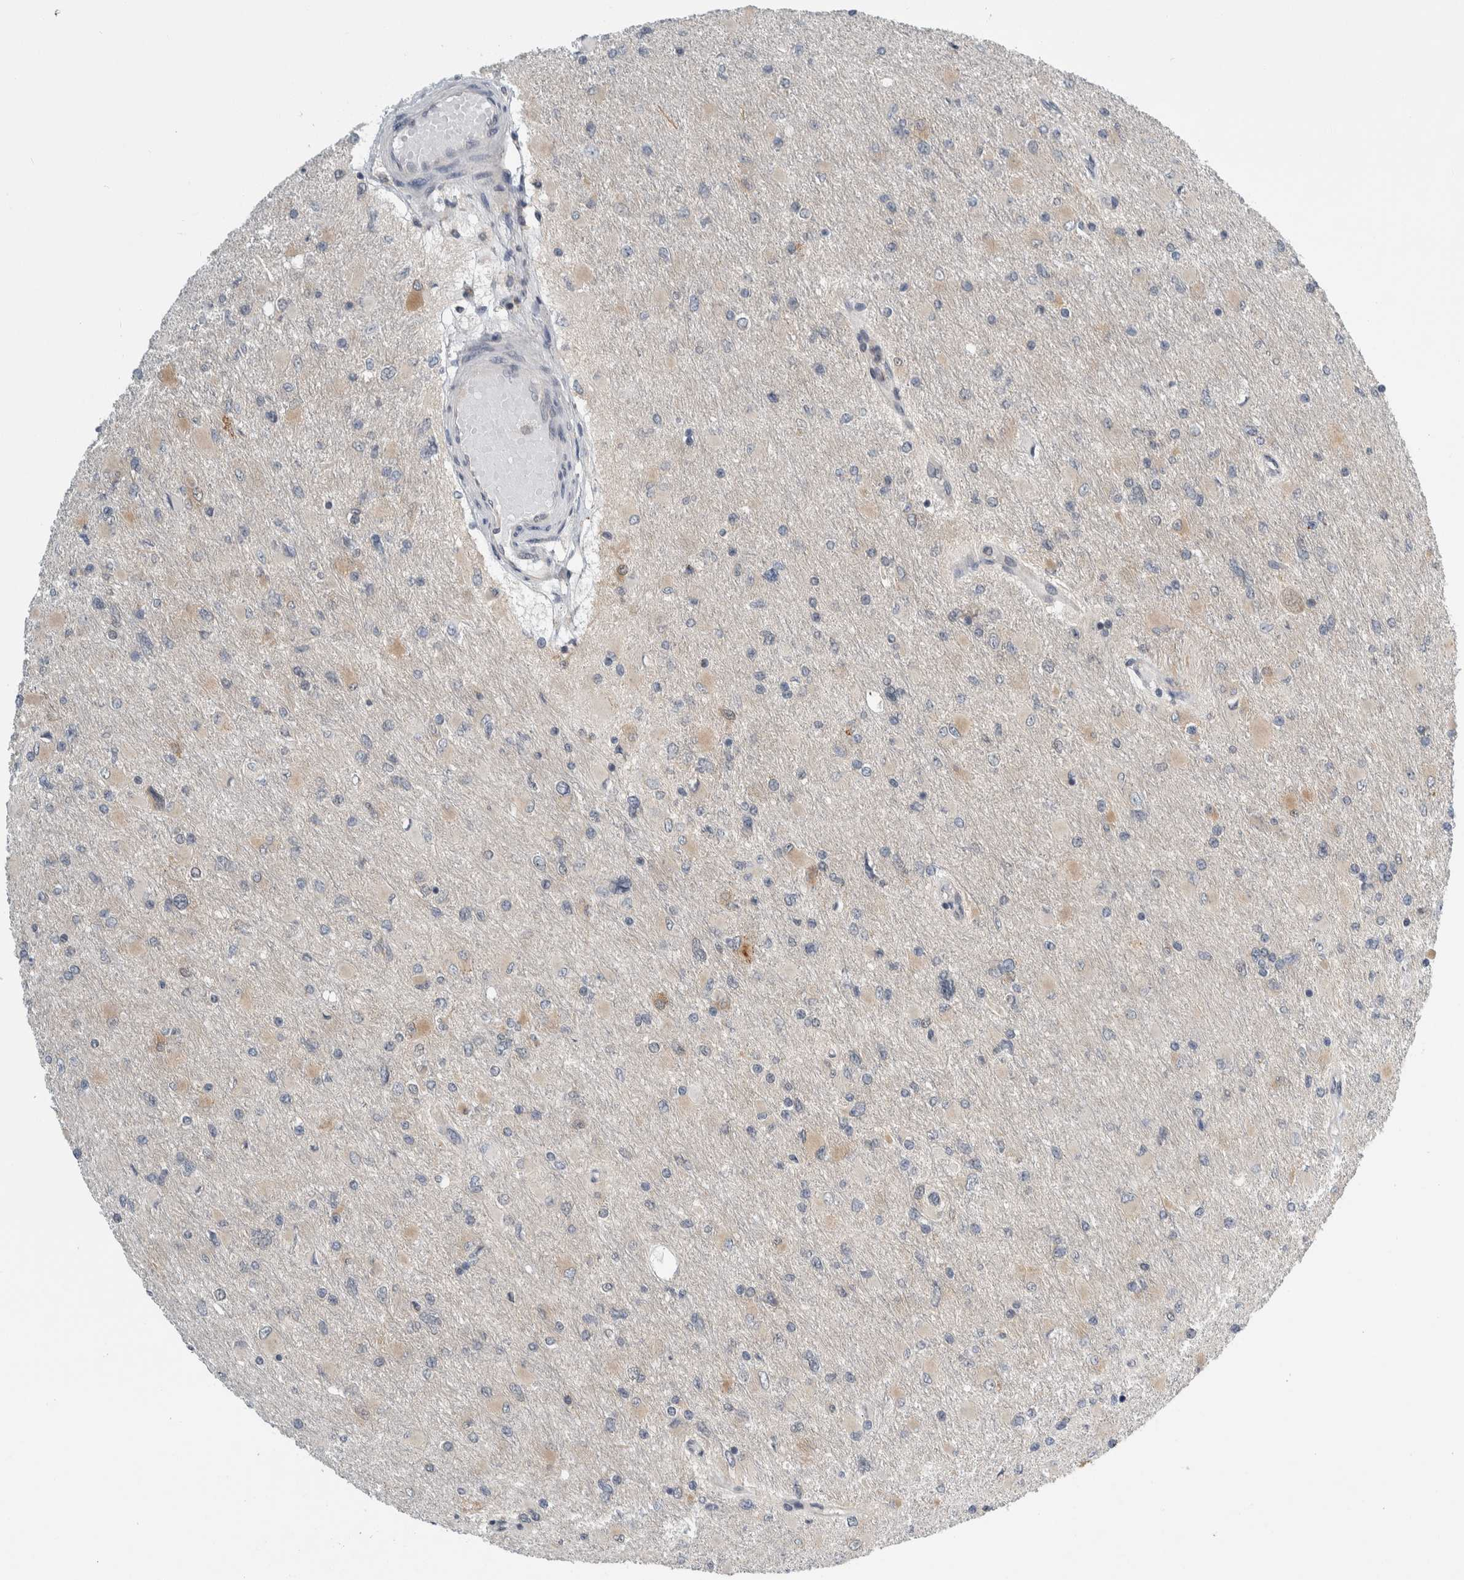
{"staining": {"intensity": "negative", "quantity": "none", "location": "none"}, "tissue": "glioma", "cell_type": "Tumor cells", "image_type": "cancer", "snomed": [{"axis": "morphology", "description": "Glioma, malignant, High grade"}, {"axis": "topography", "description": "Cerebral cortex"}], "caption": "An image of human glioma is negative for staining in tumor cells.", "gene": "CCDC43", "patient": {"sex": "female", "age": 36}}